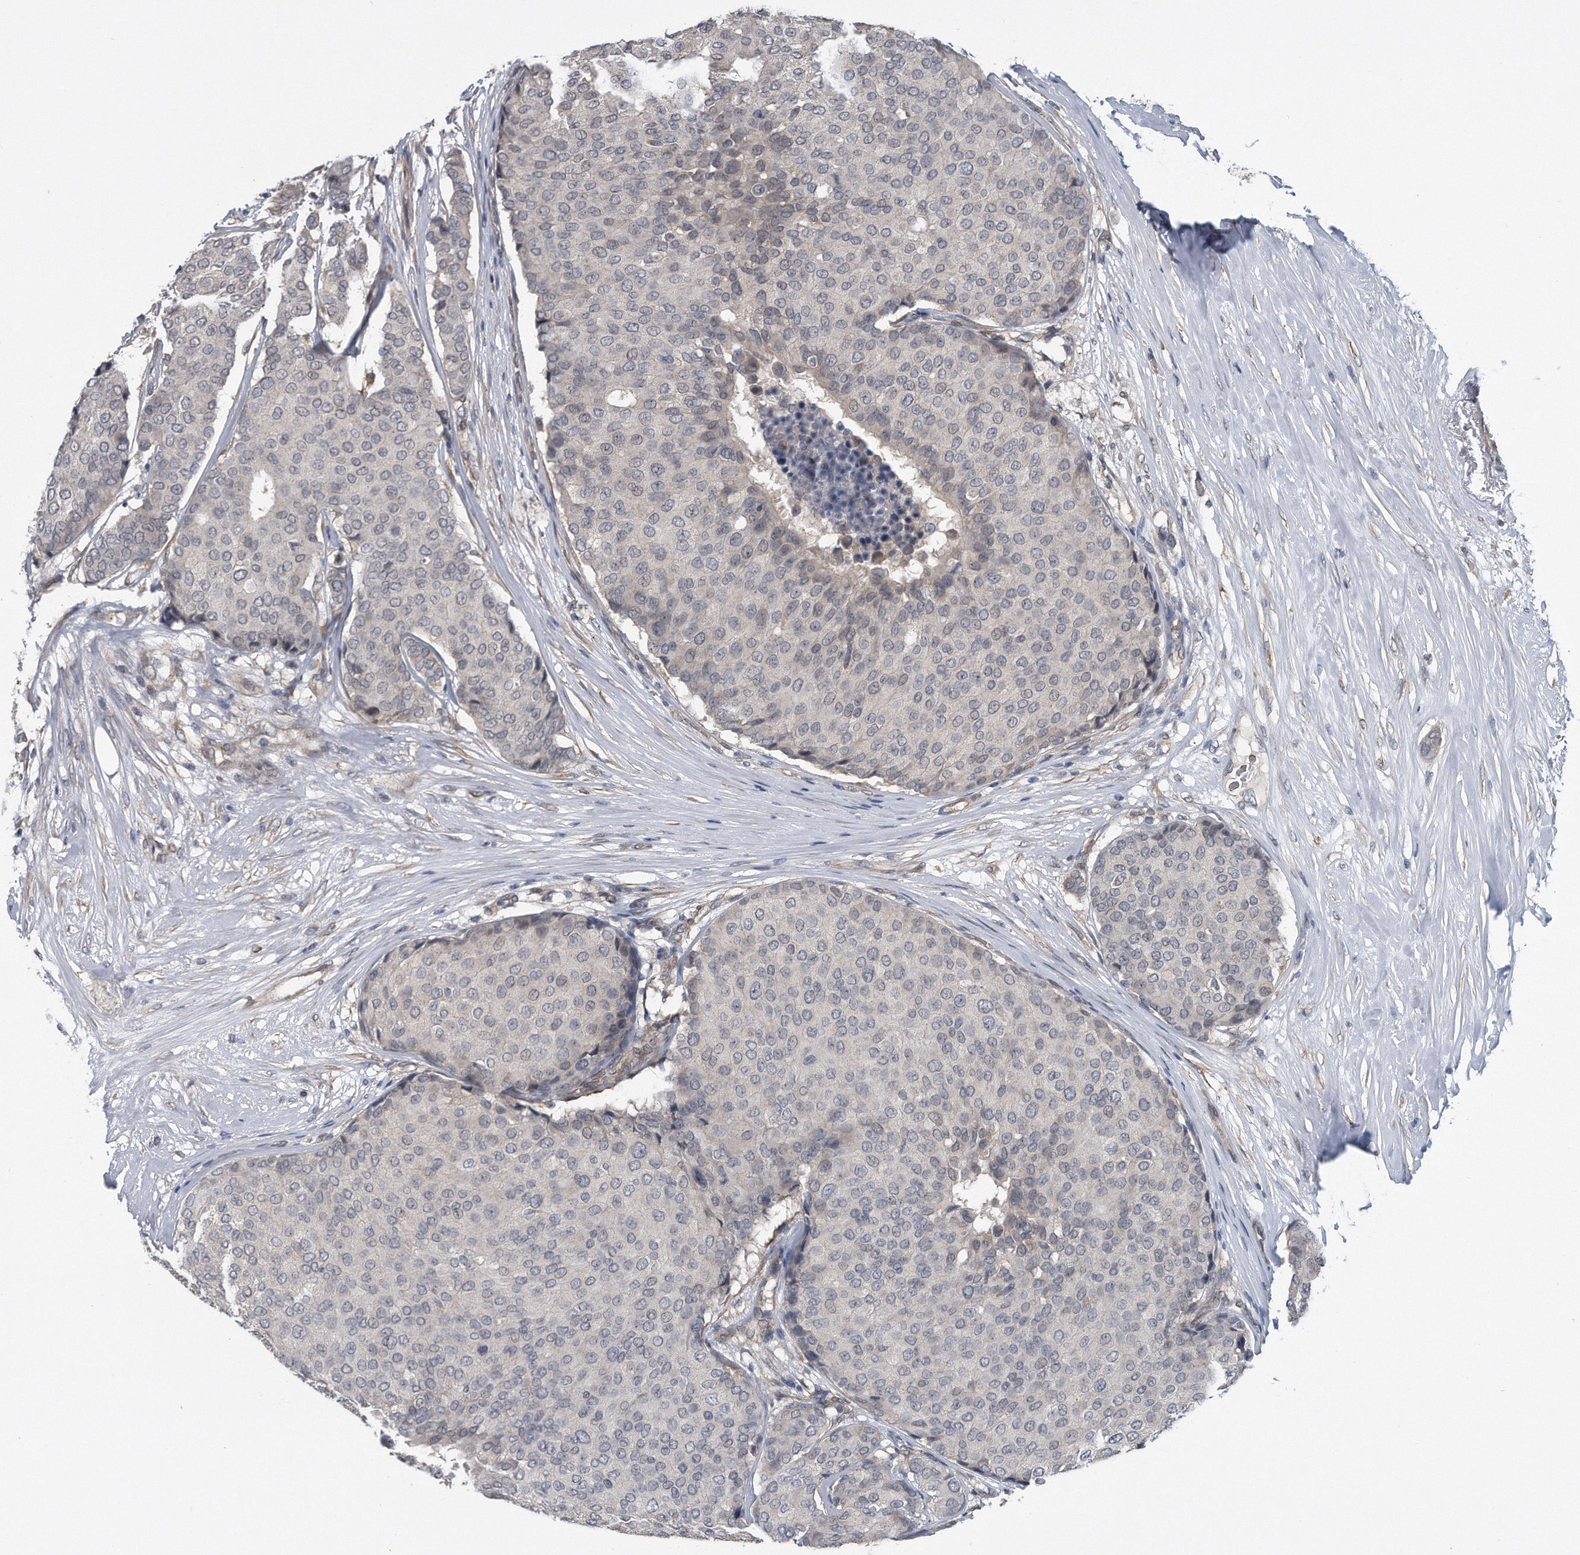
{"staining": {"intensity": "negative", "quantity": "none", "location": "none"}, "tissue": "breast cancer", "cell_type": "Tumor cells", "image_type": "cancer", "snomed": [{"axis": "morphology", "description": "Duct carcinoma"}, {"axis": "topography", "description": "Breast"}], "caption": "Tumor cells are negative for brown protein staining in breast cancer (intraductal carcinoma). The staining was performed using DAB (3,3'-diaminobenzidine) to visualize the protein expression in brown, while the nuclei were stained in blue with hematoxylin (Magnification: 20x).", "gene": "ZNF79", "patient": {"sex": "female", "age": 75}}